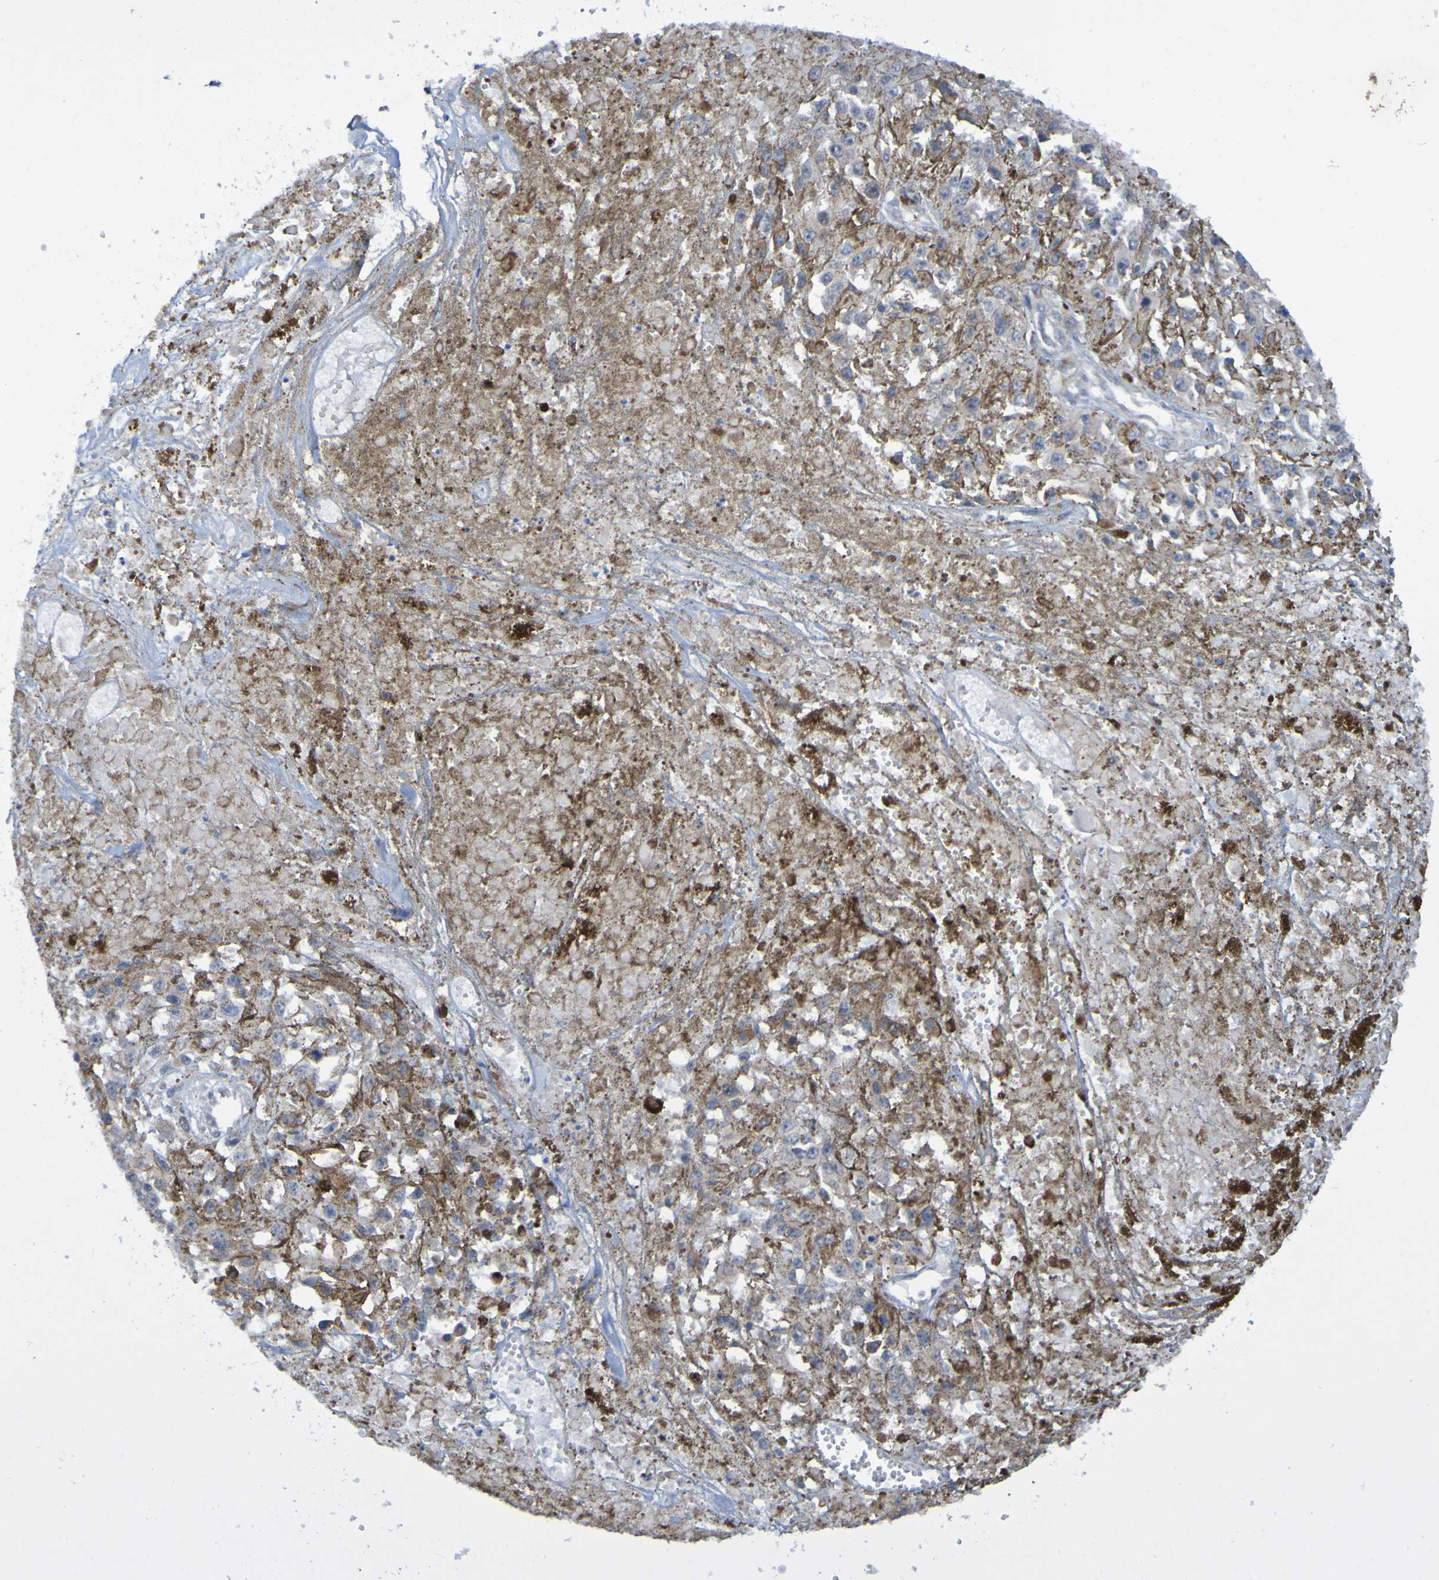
{"staining": {"intensity": "weak", "quantity": ">75%", "location": "cytoplasmic/membranous"}, "tissue": "melanoma", "cell_type": "Tumor cells", "image_type": "cancer", "snomed": [{"axis": "morphology", "description": "Malignant melanoma, Metastatic site"}, {"axis": "topography", "description": "Lymph node"}], "caption": "Brown immunohistochemical staining in human melanoma demonstrates weak cytoplasmic/membranous staining in approximately >75% of tumor cells.", "gene": "LMBRD2", "patient": {"sex": "male", "age": 59}}